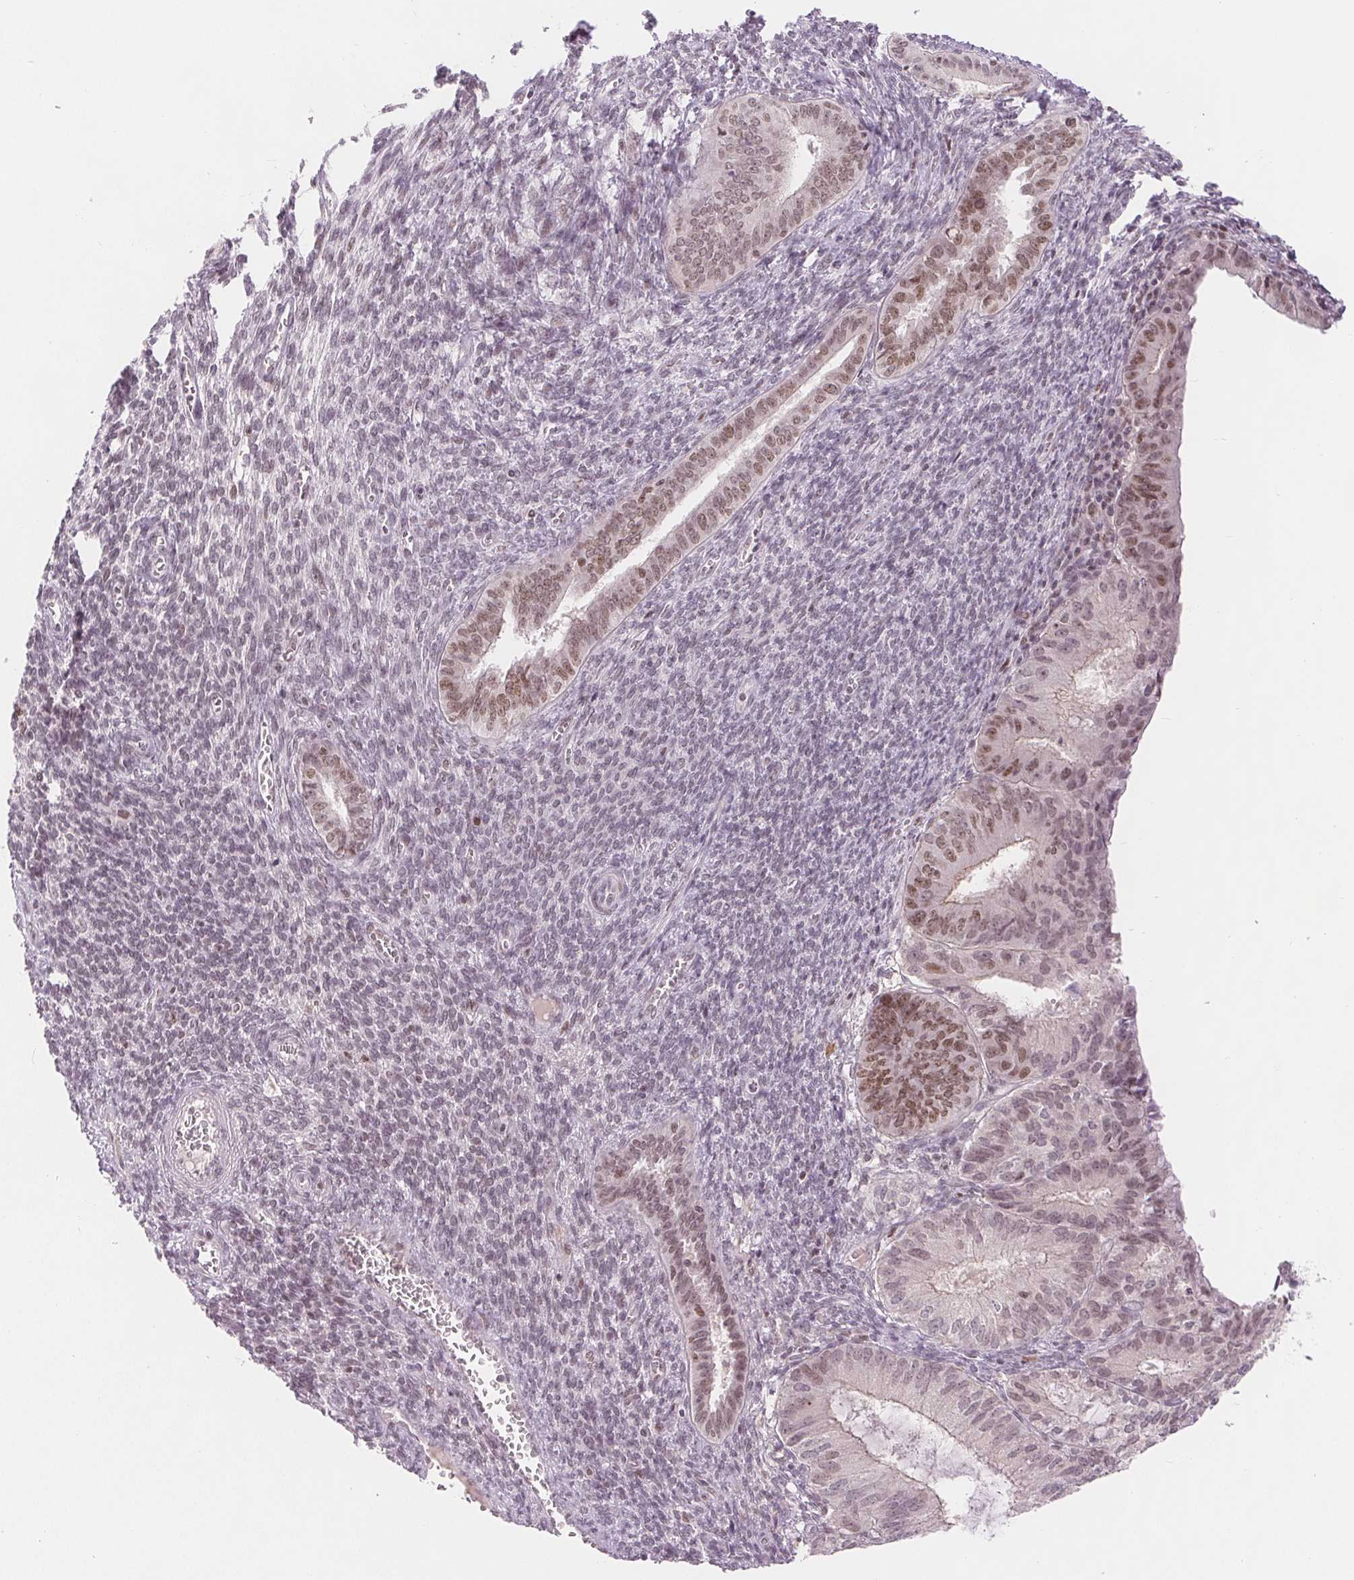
{"staining": {"intensity": "moderate", "quantity": "25%-75%", "location": "nuclear"}, "tissue": "endometrial cancer", "cell_type": "Tumor cells", "image_type": "cancer", "snomed": [{"axis": "morphology", "description": "Adenocarcinoma, NOS"}, {"axis": "topography", "description": "Endometrium"}], "caption": "Adenocarcinoma (endometrial) stained for a protein (brown) reveals moderate nuclear positive positivity in about 25%-75% of tumor cells.", "gene": "DEK", "patient": {"sex": "female", "age": 86}}